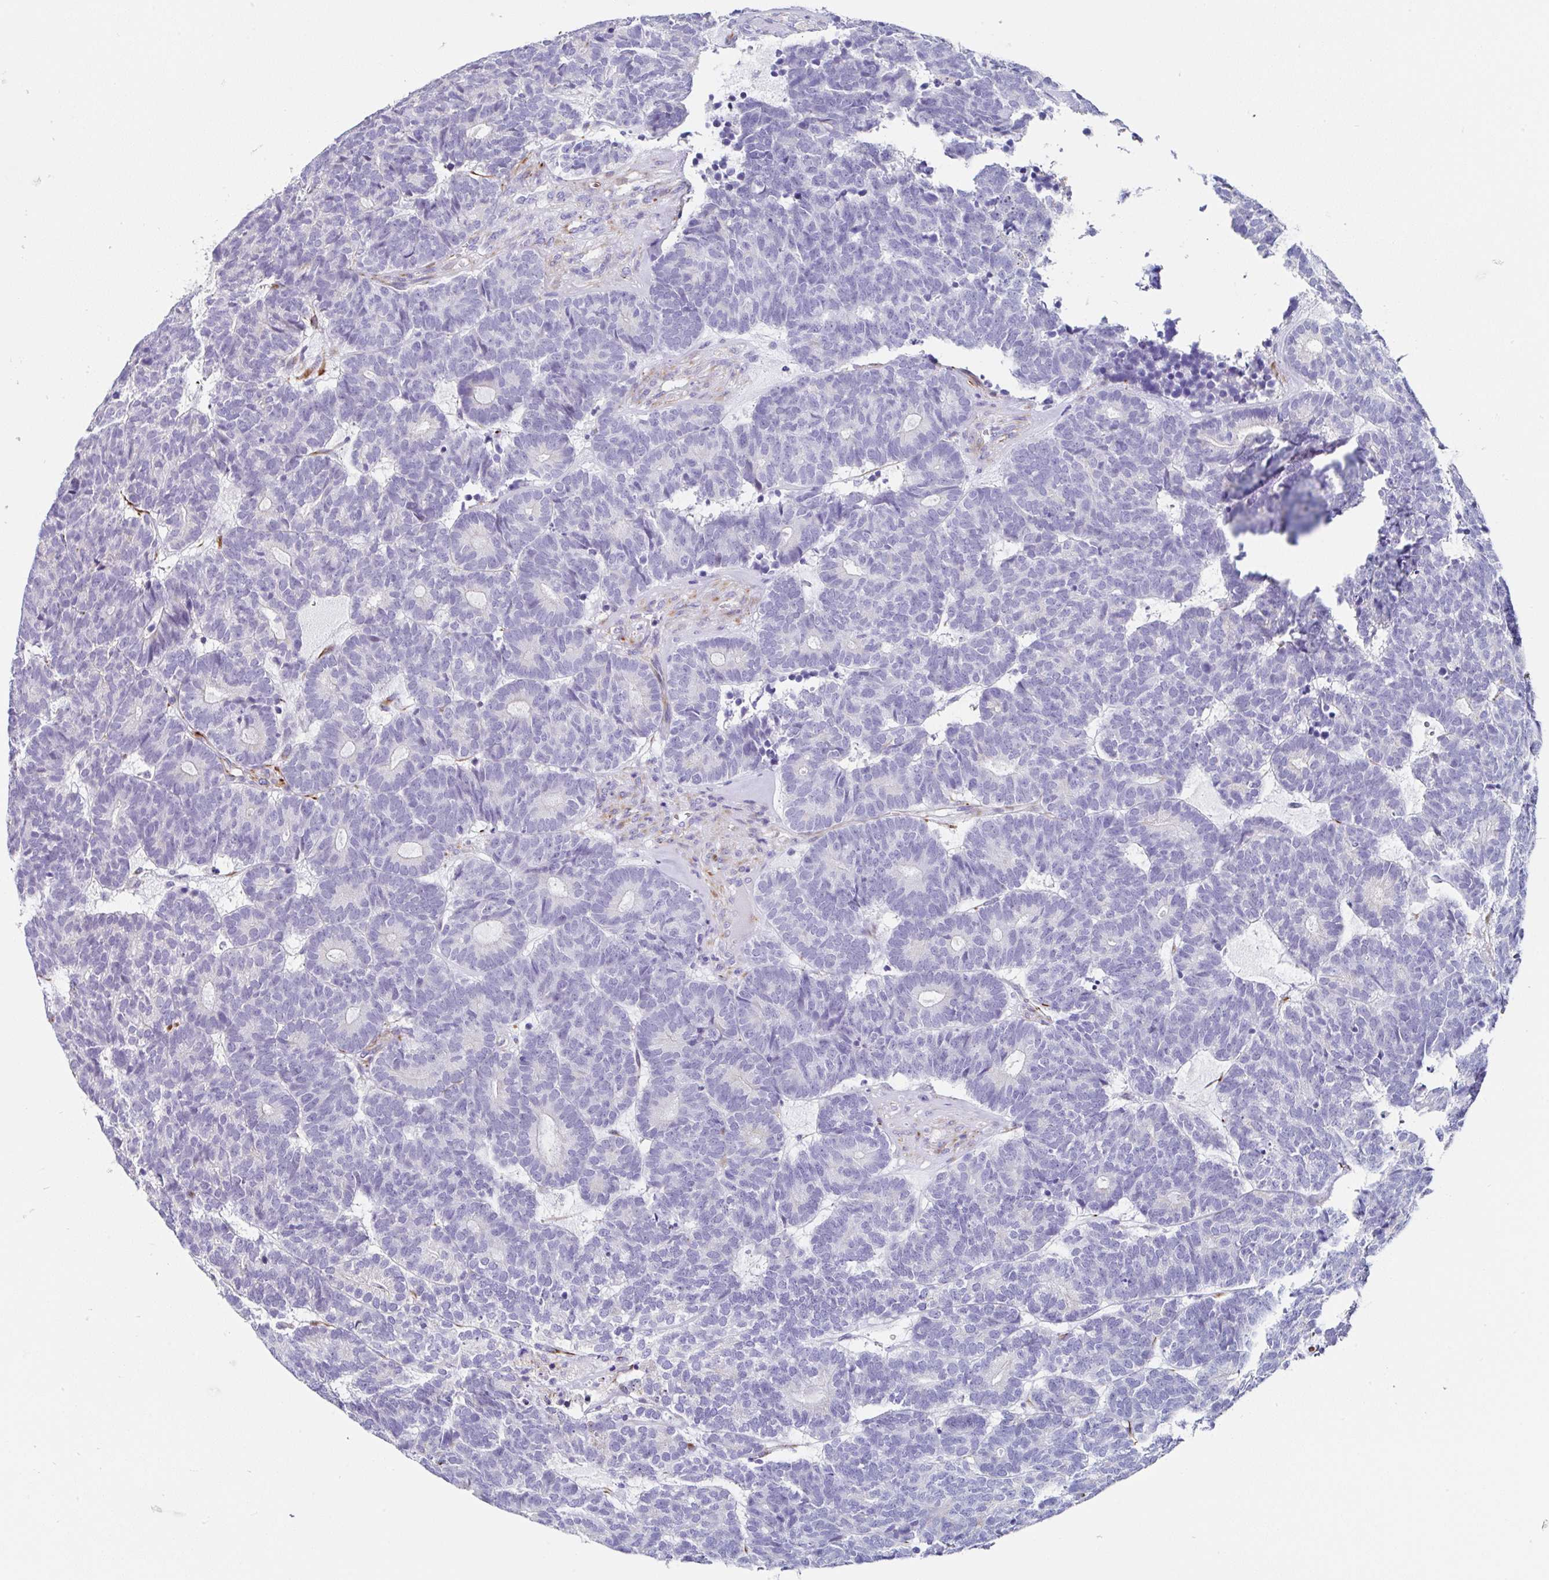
{"staining": {"intensity": "negative", "quantity": "none", "location": "none"}, "tissue": "head and neck cancer", "cell_type": "Tumor cells", "image_type": "cancer", "snomed": [{"axis": "morphology", "description": "Adenocarcinoma, NOS"}, {"axis": "topography", "description": "Head-Neck"}], "caption": "Tumor cells are negative for brown protein staining in head and neck adenocarcinoma.", "gene": "TMPRSS11E", "patient": {"sex": "female", "age": 81}}